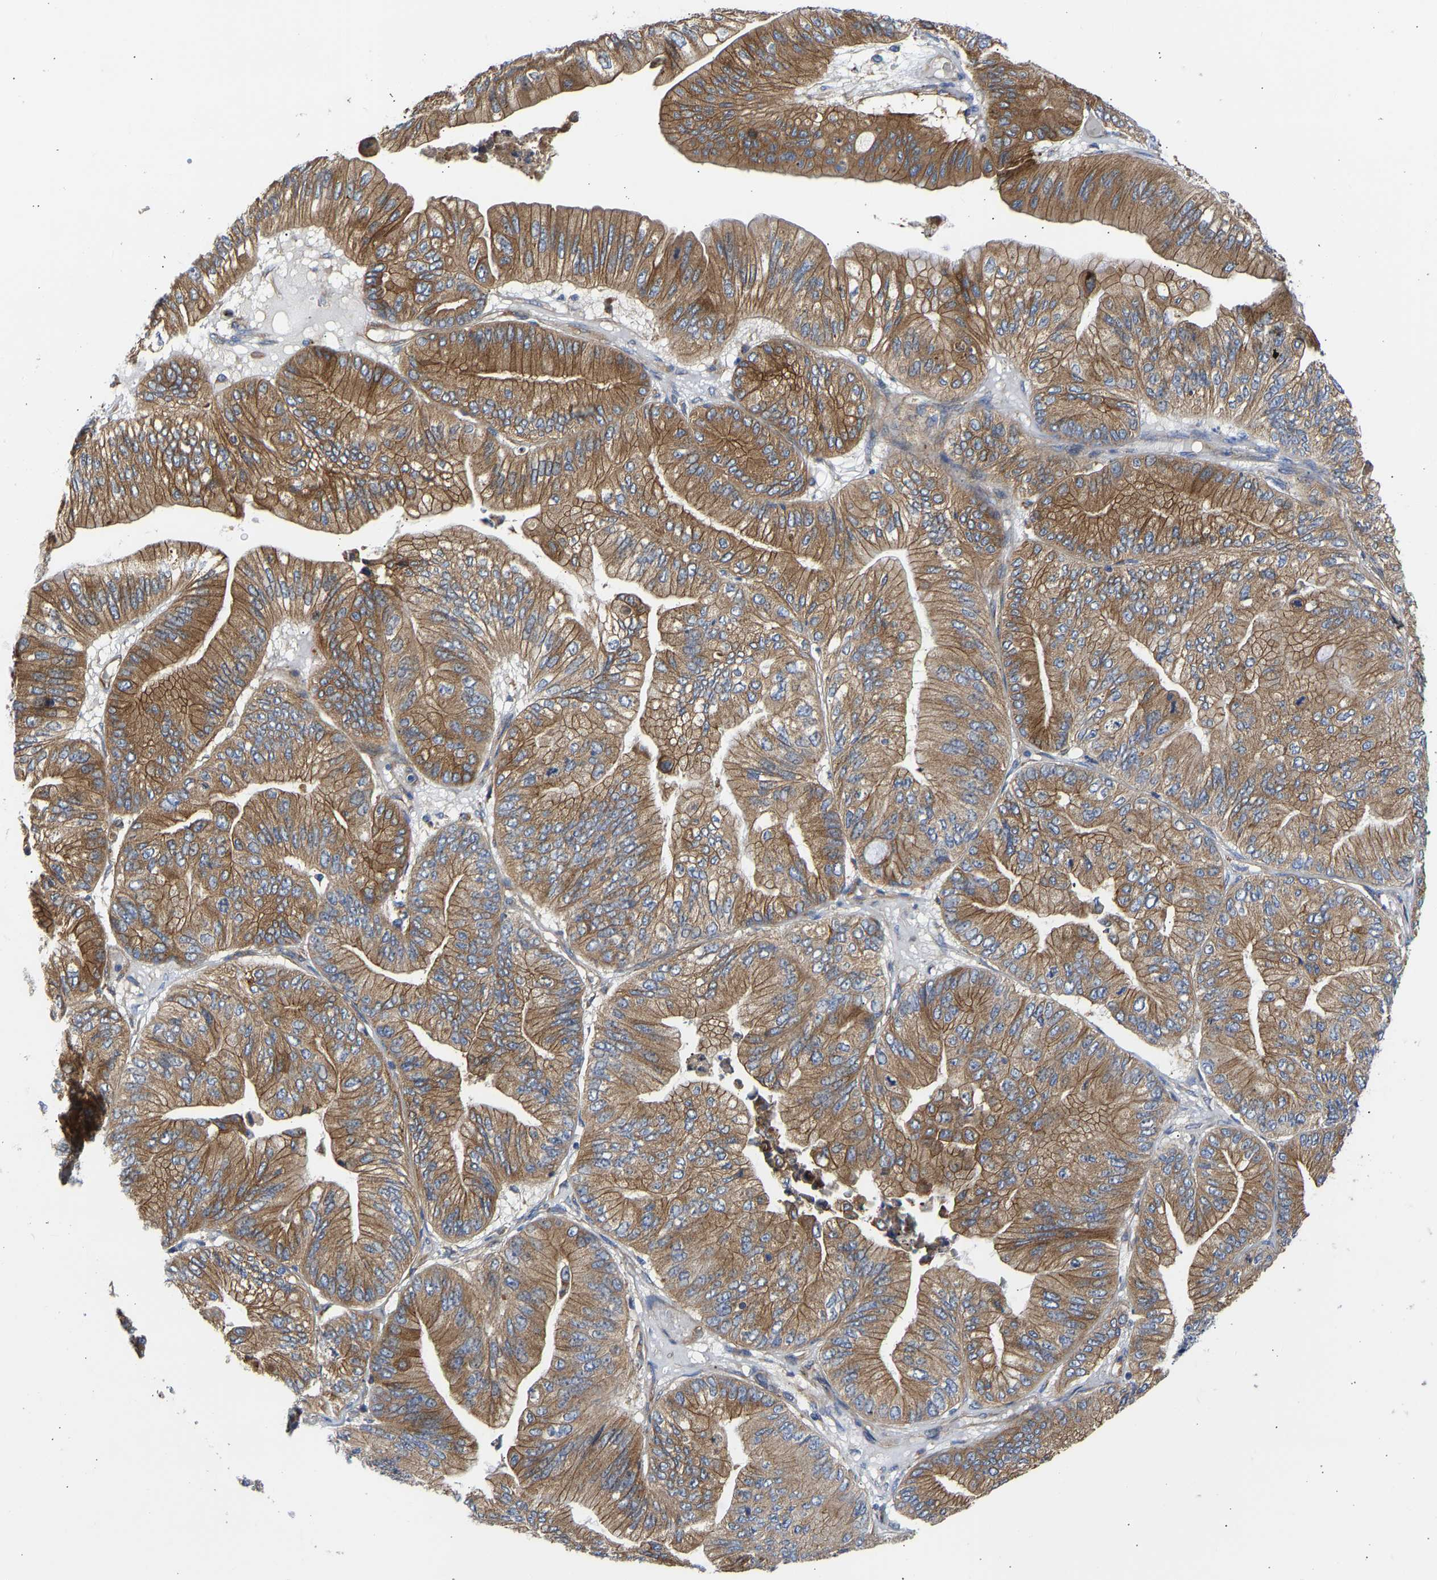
{"staining": {"intensity": "moderate", "quantity": ">75%", "location": "cytoplasmic/membranous"}, "tissue": "ovarian cancer", "cell_type": "Tumor cells", "image_type": "cancer", "snomed": [{"axis": "morphology", "description": "Cystadenocarcinoma, mucinous, NOS"}, {"axis": "topography", "description": "Ovary"}], "caption": "There is medium levels of moderate cytoplasmic/membranous staining in tumor cells of ovarian cancer (mucinous cystadenocarcinoma), as demonstrated by immunohistochemical staining (brown color).", "gene": "MYO1C", "patient": {"sex": "female", "age": 61}}